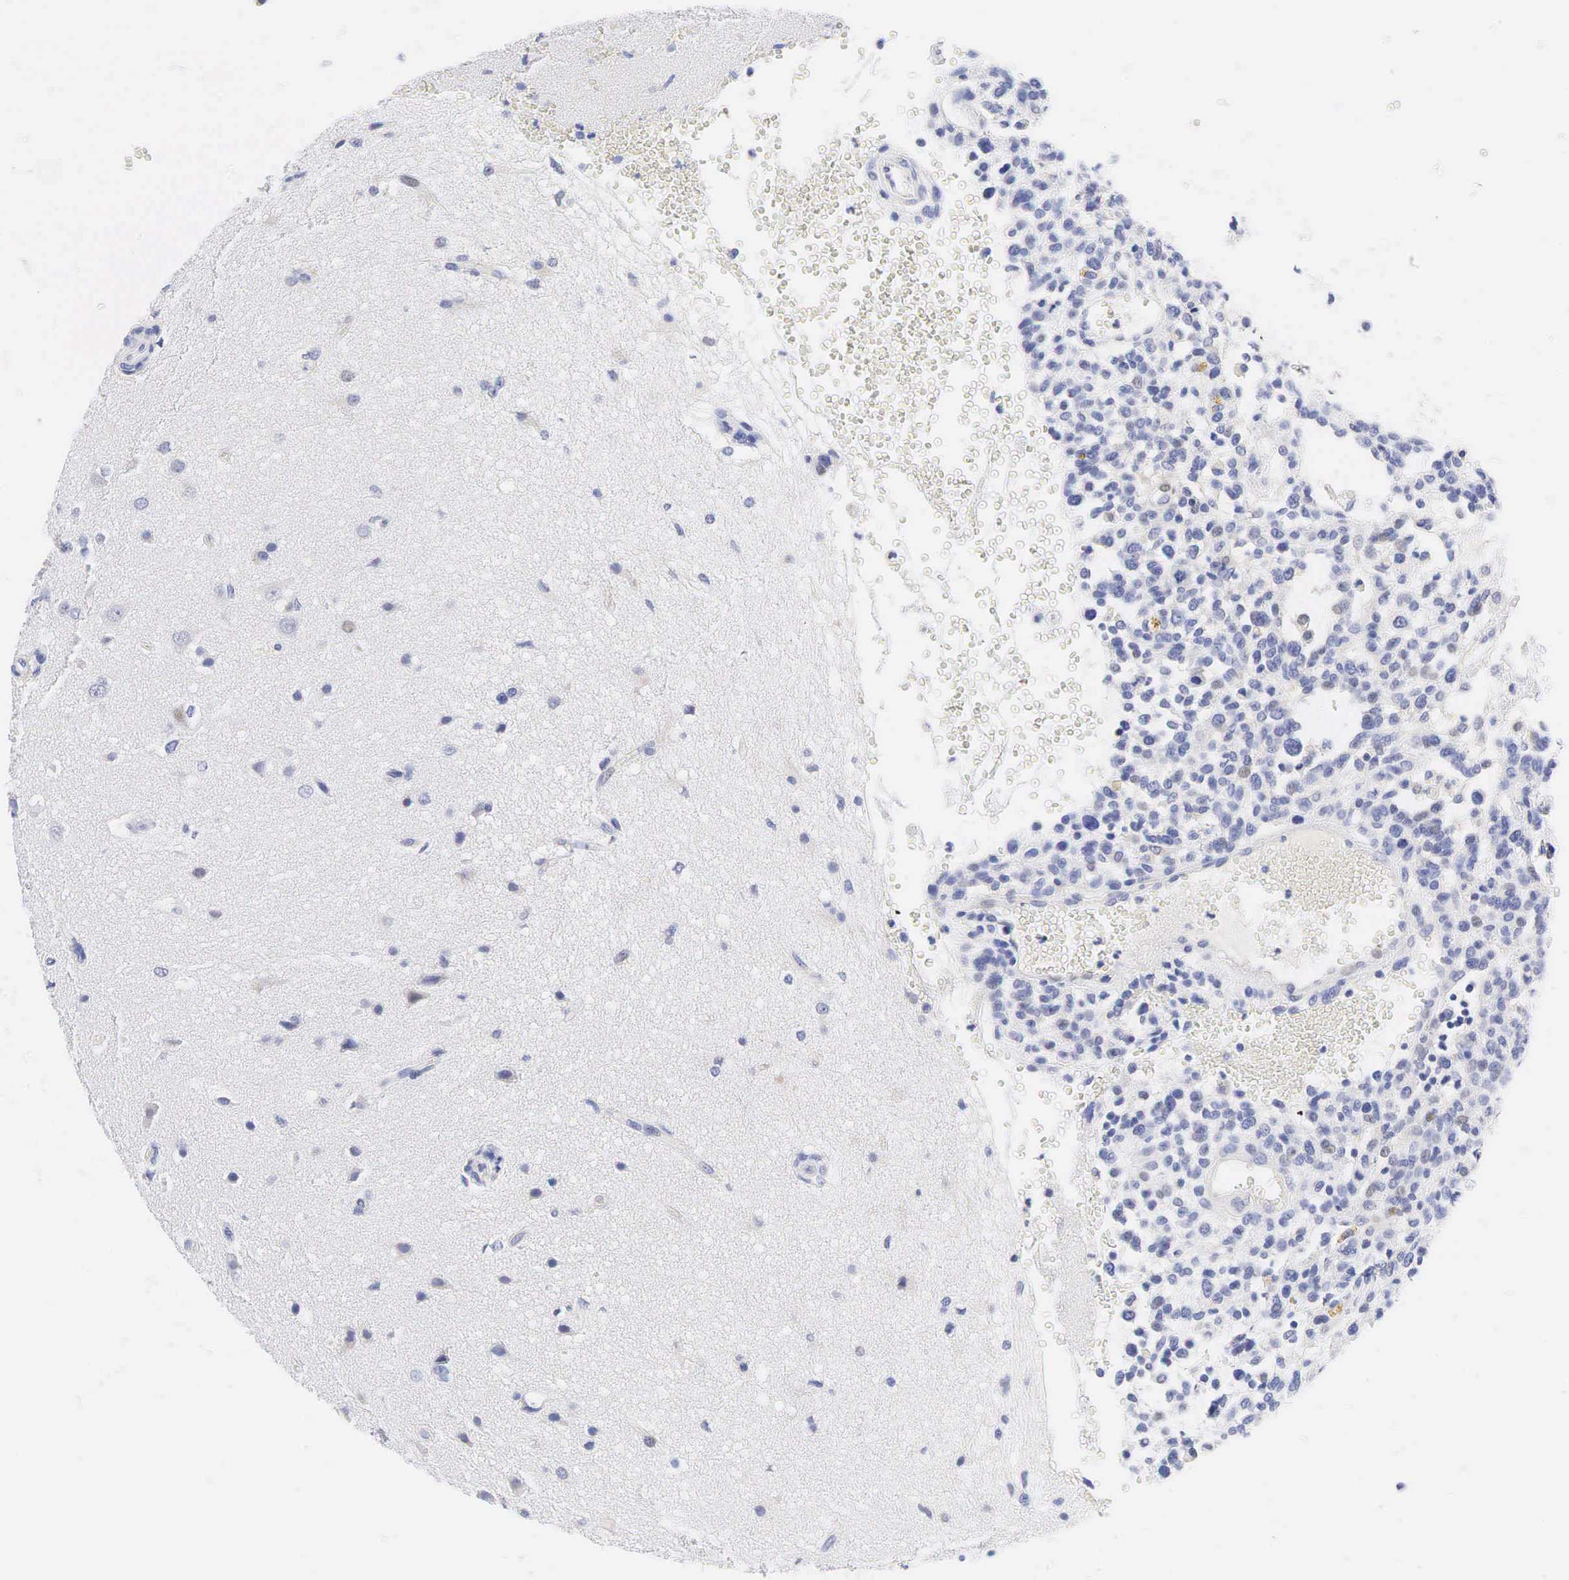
{"staining": {"intensity": "negative", "quantity": "none", "location": "none"}, "tissue": "glioma", "cell_type": "Tumor cells", "image_type": "cancer", "snomed": [{"axis": "morphology", "description": "Glioma, malignant, High grade"}, {"axis": "topography", "description": "Brain"}], "caption": "The immunohistochemistry micrograph has no significant staining in tumor cells of malignant glioma (high-grade) tissue.", "gene": "AR", "patient": {"sex": "male", "age": 66}}